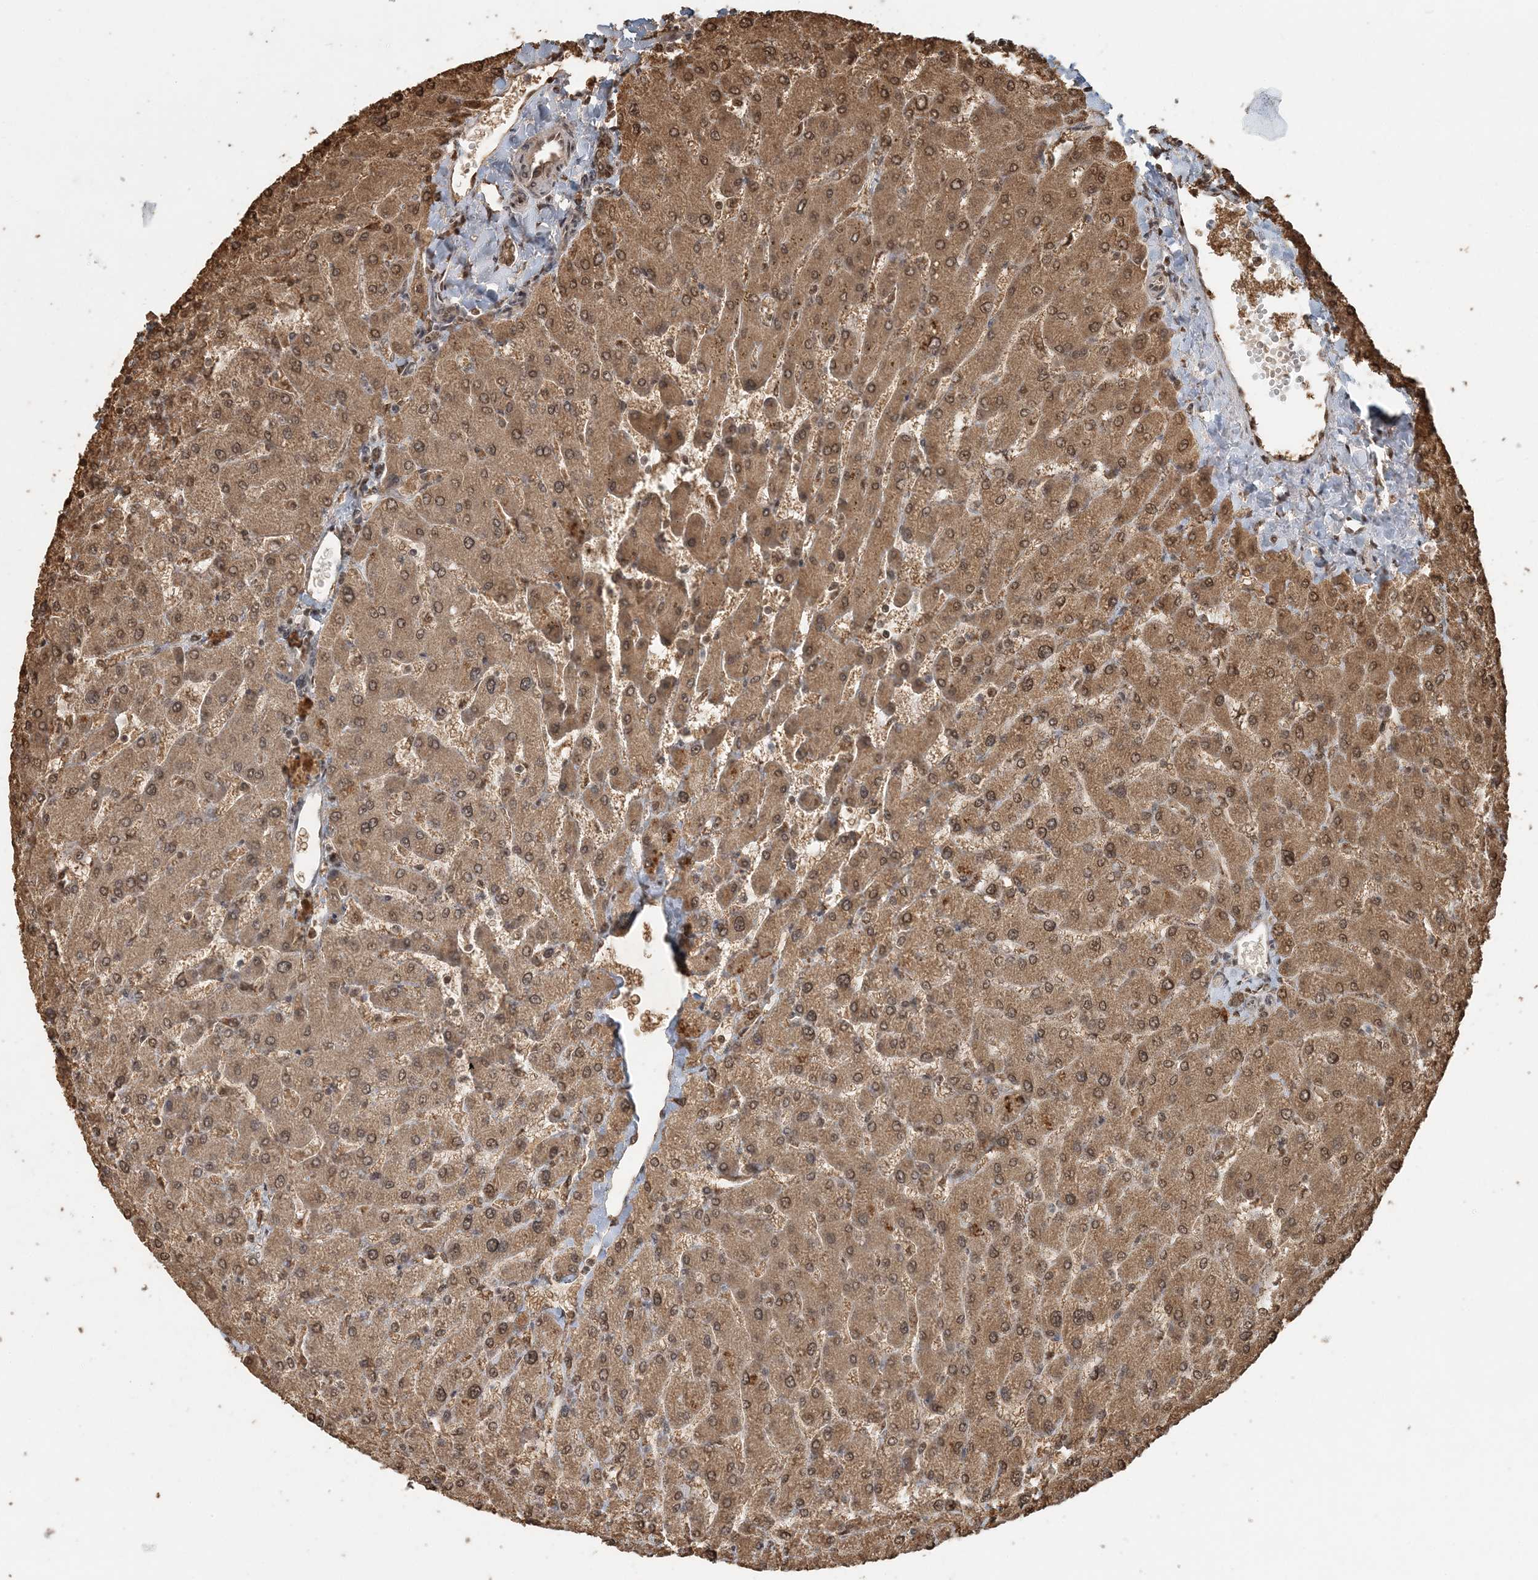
{"staining": {"intensity": "moderate", "quantity": ">75%", "location": "cytoplasmic/membranous,nuclear"}, "tissue": "liver", "cell_type": "Cholangiocytes", "image_type": "normal", "snomed": [{"axis": "morphology", "description": "Normal tissue, NOS"}, {"axis": "topography", "description": "Liver"}], "caption": "Benign liver shows moderate cytoplasmic/membranous,nuclear positivity in about >75% of cholangiocytes.", "gene": "ARHGAP35", "patient": {"sex": "male", "age": 55}}